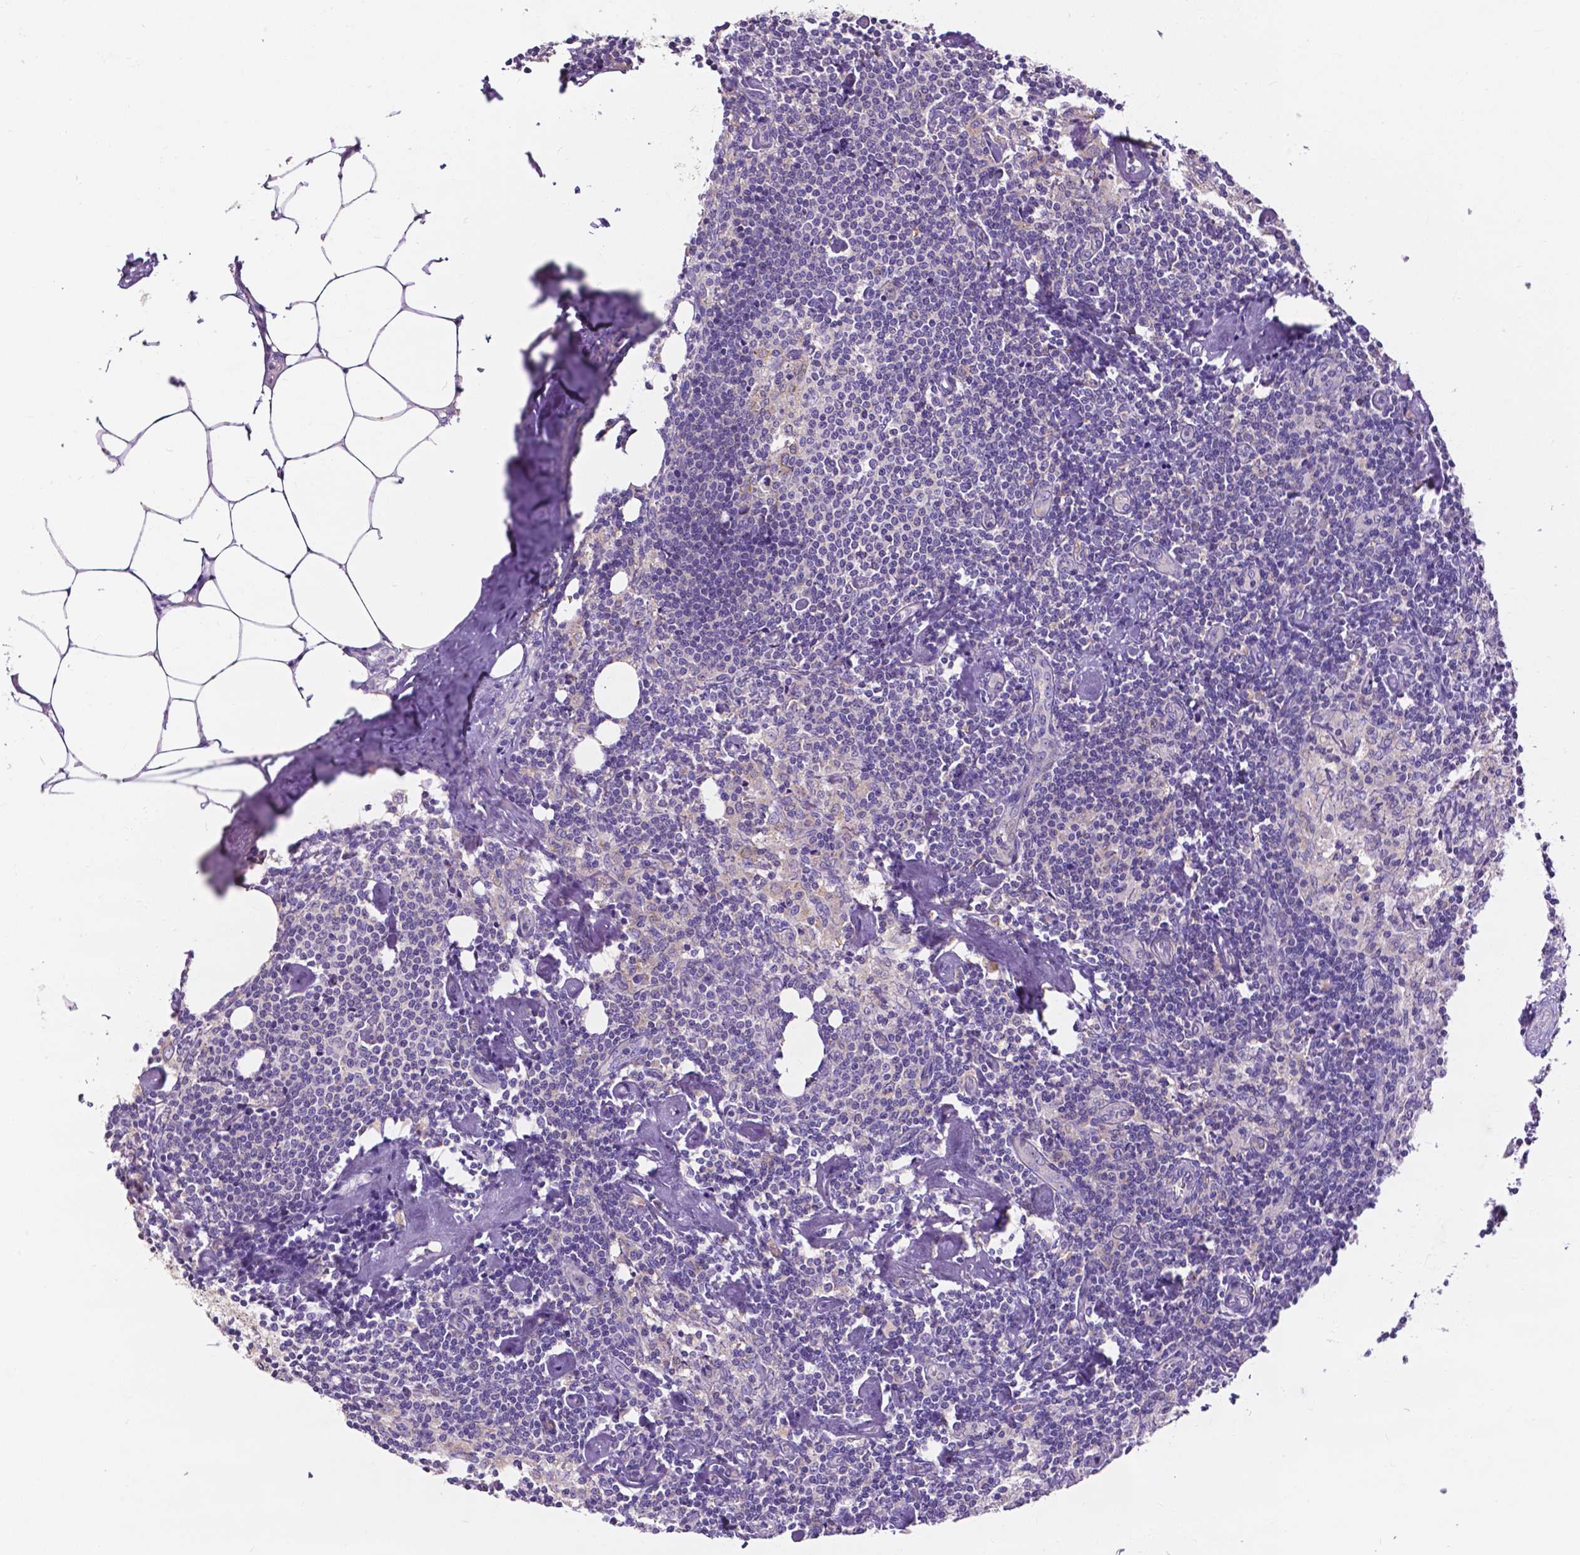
{"staining": {"intensity": "moderate", "quantity": "<25%", "location": "cytoplasmic/membranous"}, "tissue": "lymph node", "cell_type": "Non-germinal center cells", "image_type": "normal", "snomed": [{"axis": "morphology", "description": "Normal tissue, NOS"}, {"axis": "topography", "description": "Lymph node"}], "caption": "Protein expression analysis of benign human lymph node reveals moderate cytoplasmic/membranous positivity in about <25% of non-germinal center cells.", "gene": "DICER1", "patient": {"sex": "female", "age": 69}}